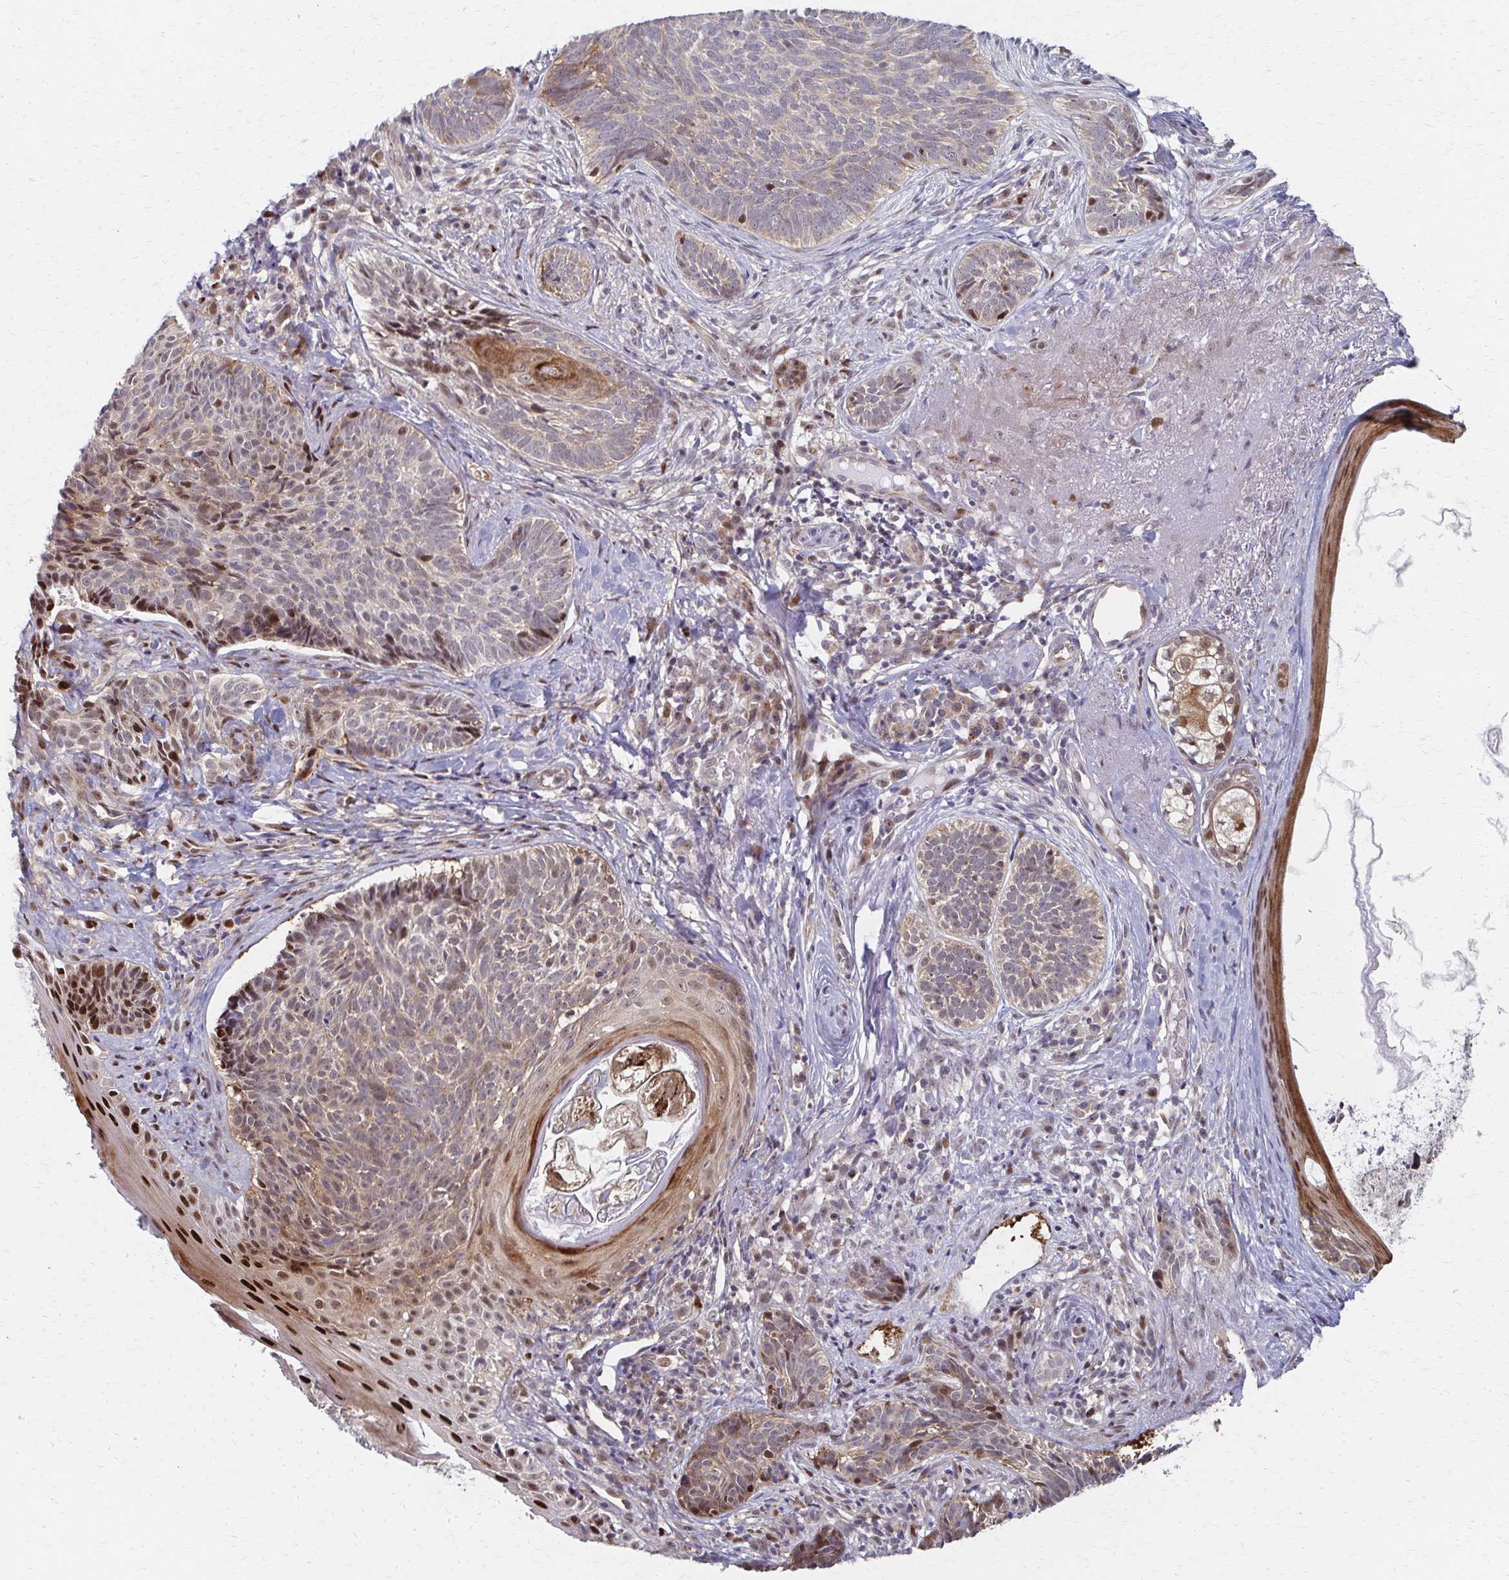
{"staining": {"intensity": "moderate", "quantity": "25%-75%", "location": "cytoplasmic/membranous,nuclear"}, "tissue": "skin cancer", "cell_type": "Tumor cells", "image_type": "cancer", "snomed": [{"axis": "morphology", "description": "Basal cell carcinoma"}, {"axis": "topography", "description": "Skin"}], "caption": "Human skin cancer stained with a brown dye demonstrates moderate cytoplasmic/membranous and nuclear positive positivity in about 25%-75% of tumor cells.", "gene": "PSMD7", "patient": {"sex": "female", "age": 74}}